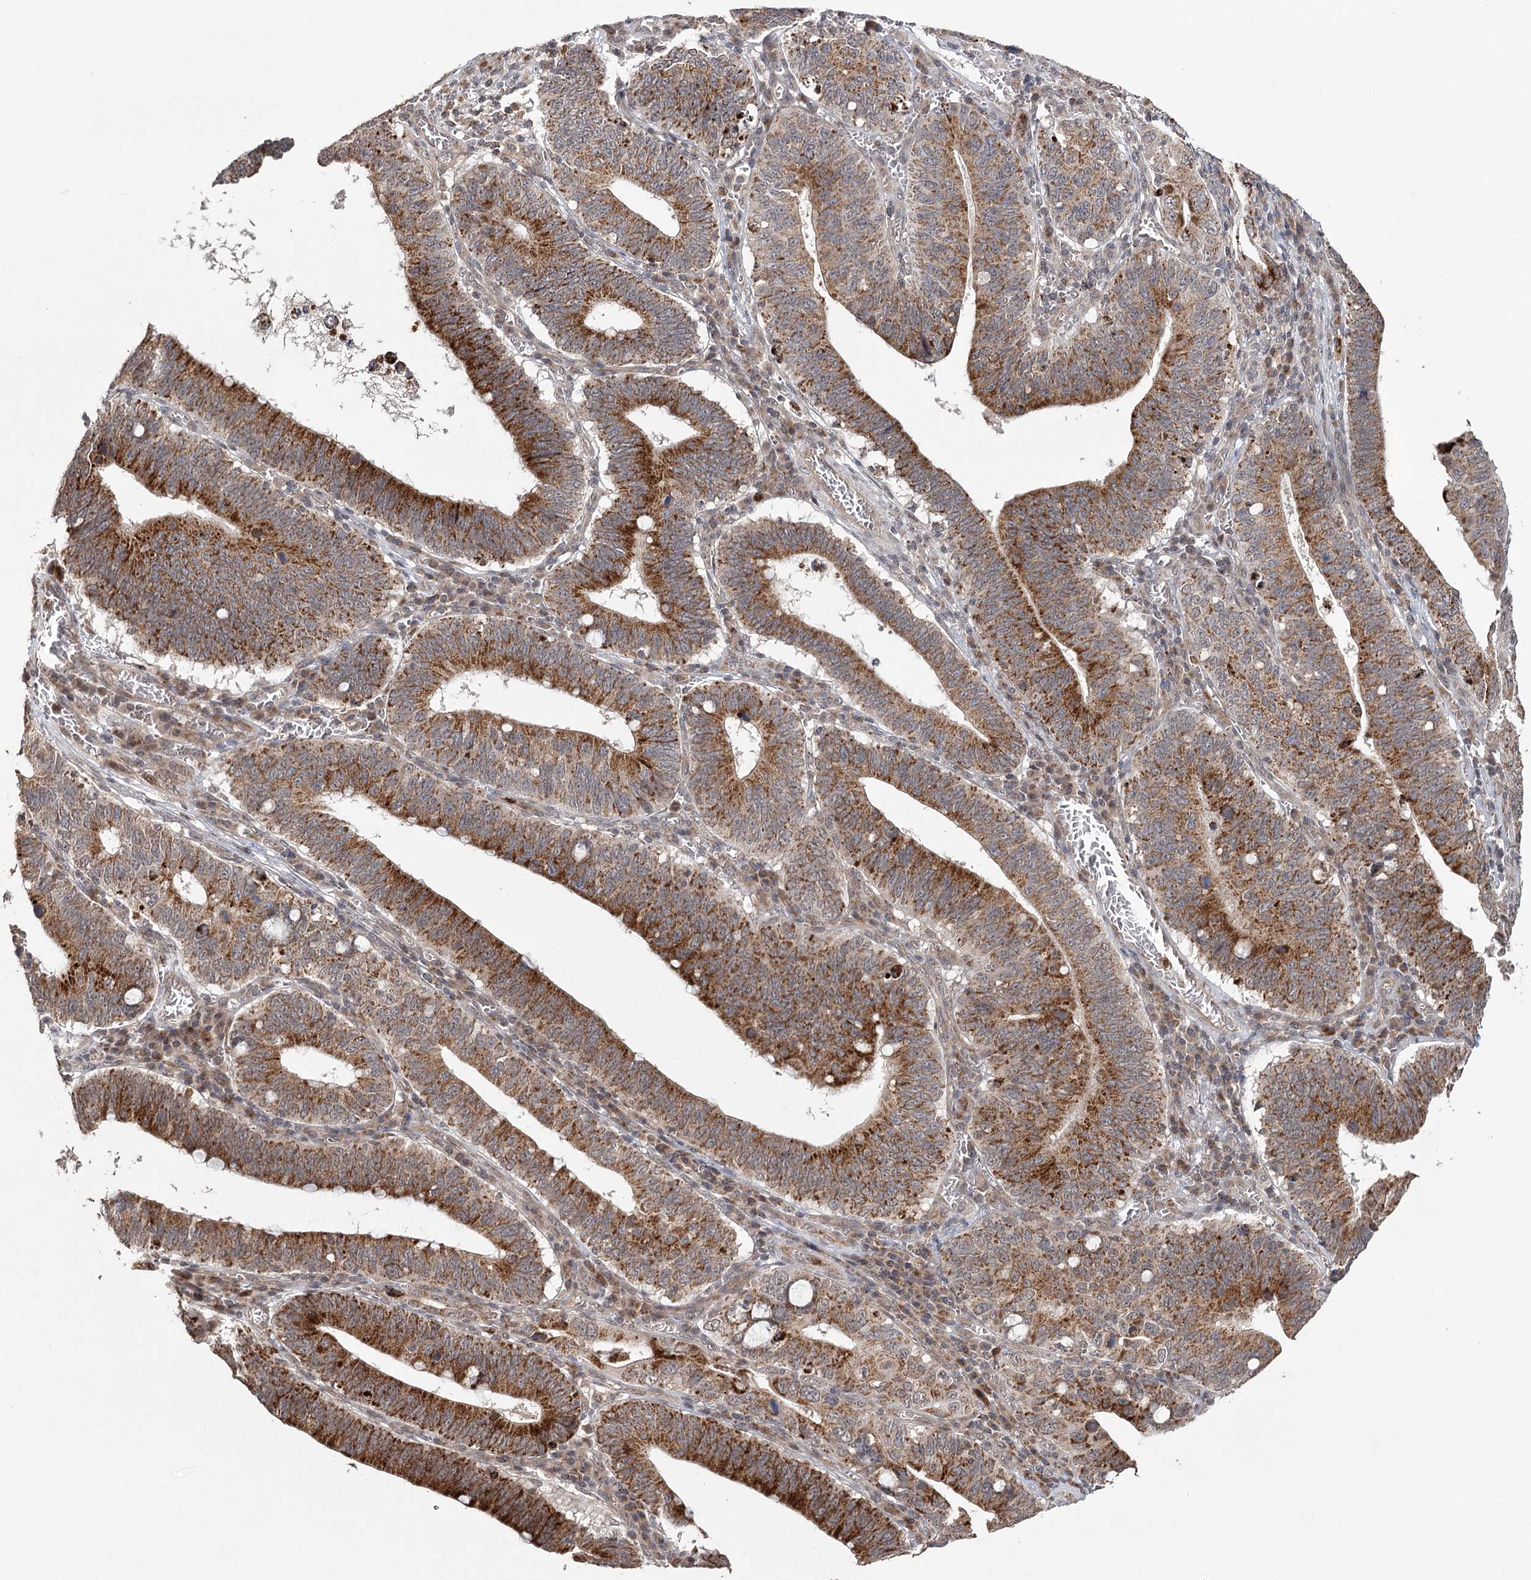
{"staining": {"intensity": "strong", "quantity": ">75%", "location": "cytoplasmic/membranous"}, "tissue": "stomach cancer", "cell_type": "Tumor cells", "image_type": "cancer", "snomed": [{"axis": "morphology", "description": "Adenocarcinoma, NOS"}, {"axis": "topography", "description": "Stomach"}, {"axis": "topography", "description": "Gastric cardia"}], "caption": "A high-resolution image shows immunohistochemistry staining of stomach cancer (adenocarcinoma), which shows strong cytoplasmic/membranous expression in approximately >75% of tumor cells. (Brightfield microscopy of DAB IHC at high magnification).", "gene": "ZNRF3", "patient": {"sex": "male", "age": 59}}